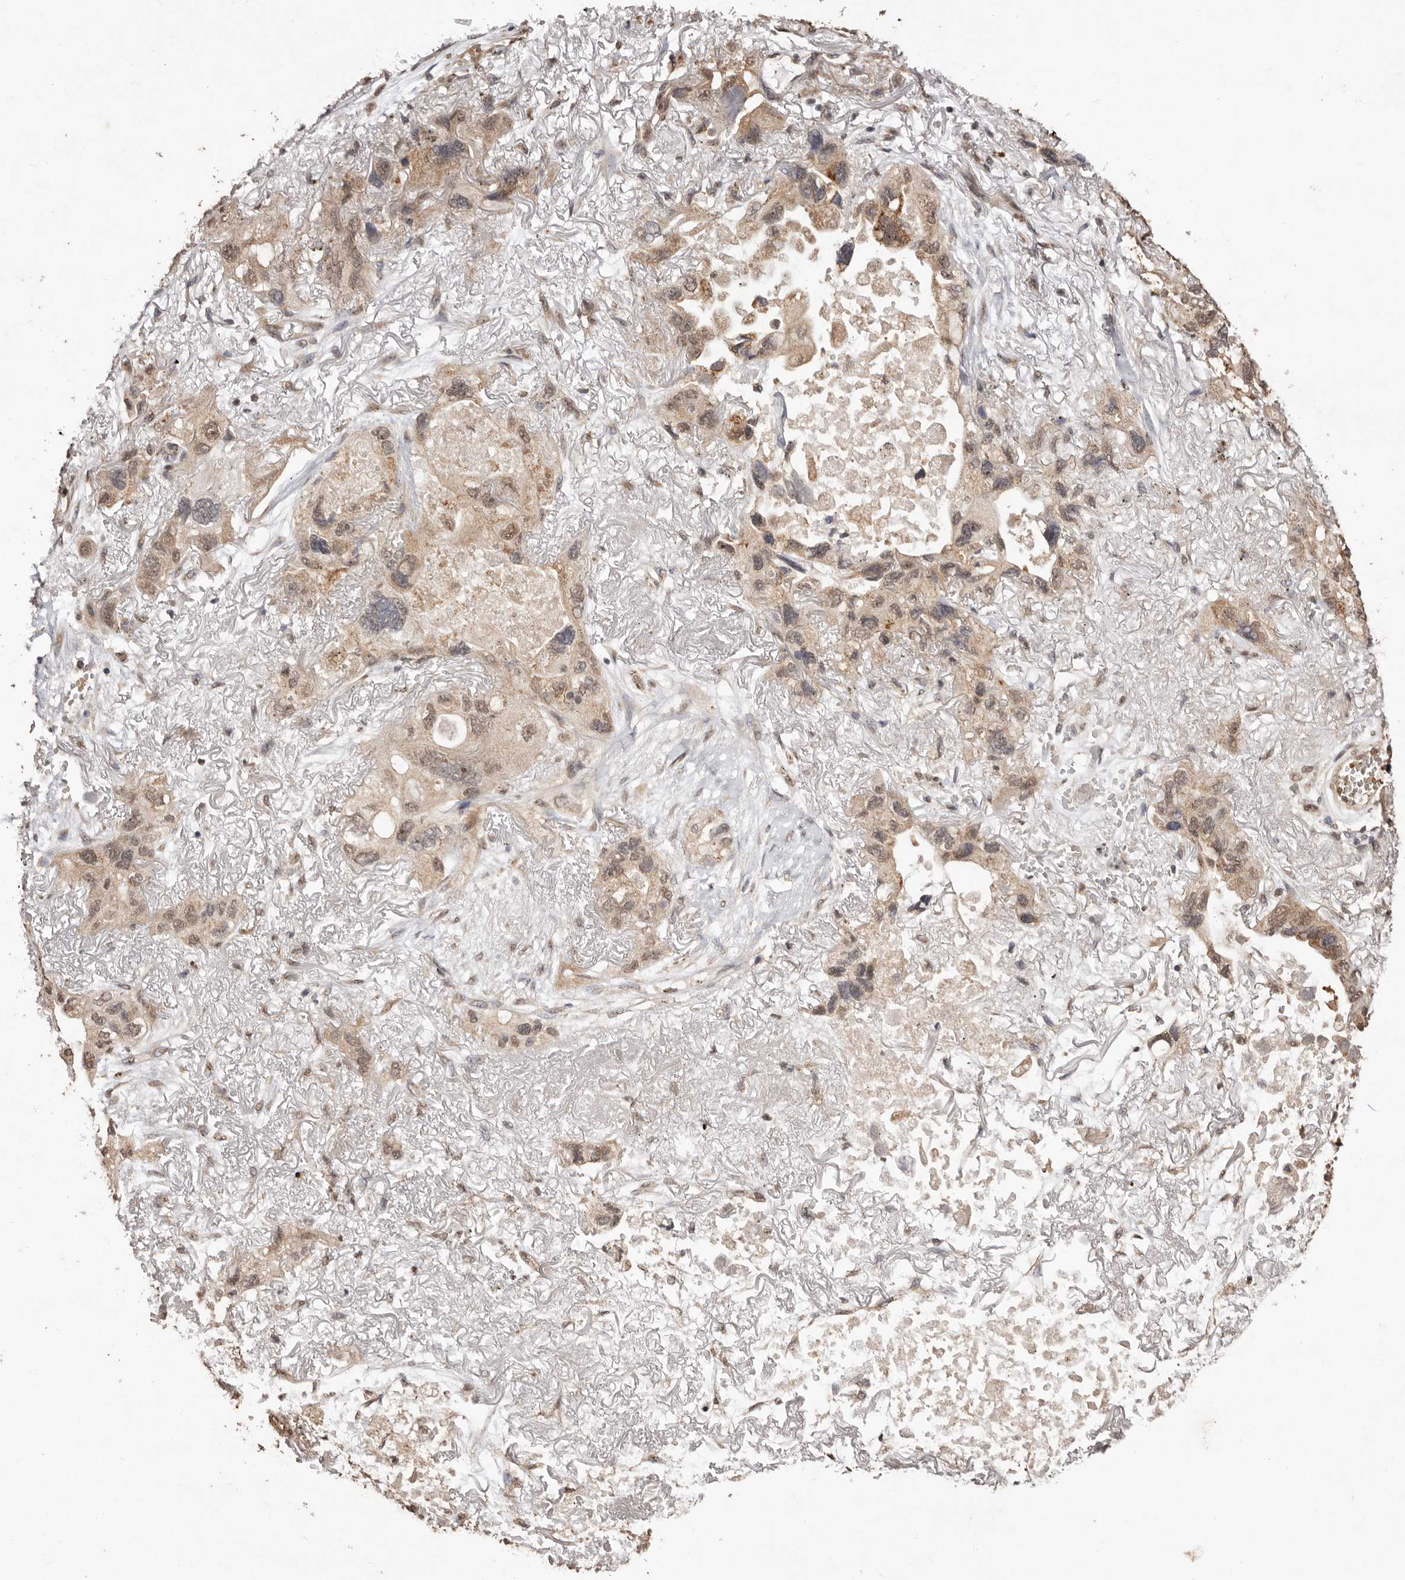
{"staining": {"intensity": "moderate", "quantity": ">75%", "location": "cytoplasmic/membranous,nuclear"}, "tissue": "lung cancer", "cell_type": "Tumor cells", "image_type": "cancer", "snomed": [{"axis": "morphology", "description": "Squamous cell carcinoma, NOS"}, {"axis": "topography", "description": "Lung"}], "caption": "Immunohistochemical staining of human lung cancer (squamous cell carcinoma) exhibits medium levels of moderate cytoplasmic/membranous and nuclear positivity in approximately >75% of tumor cells. The staining is performed using DAB (3,3'-diaminobenzidine) brown chromogen to label protein expression. The nuclei are counter-stained blue using hematoxylin.", "gene": "NOTCH1", "patient": {"sex": "female", "age": 73}}